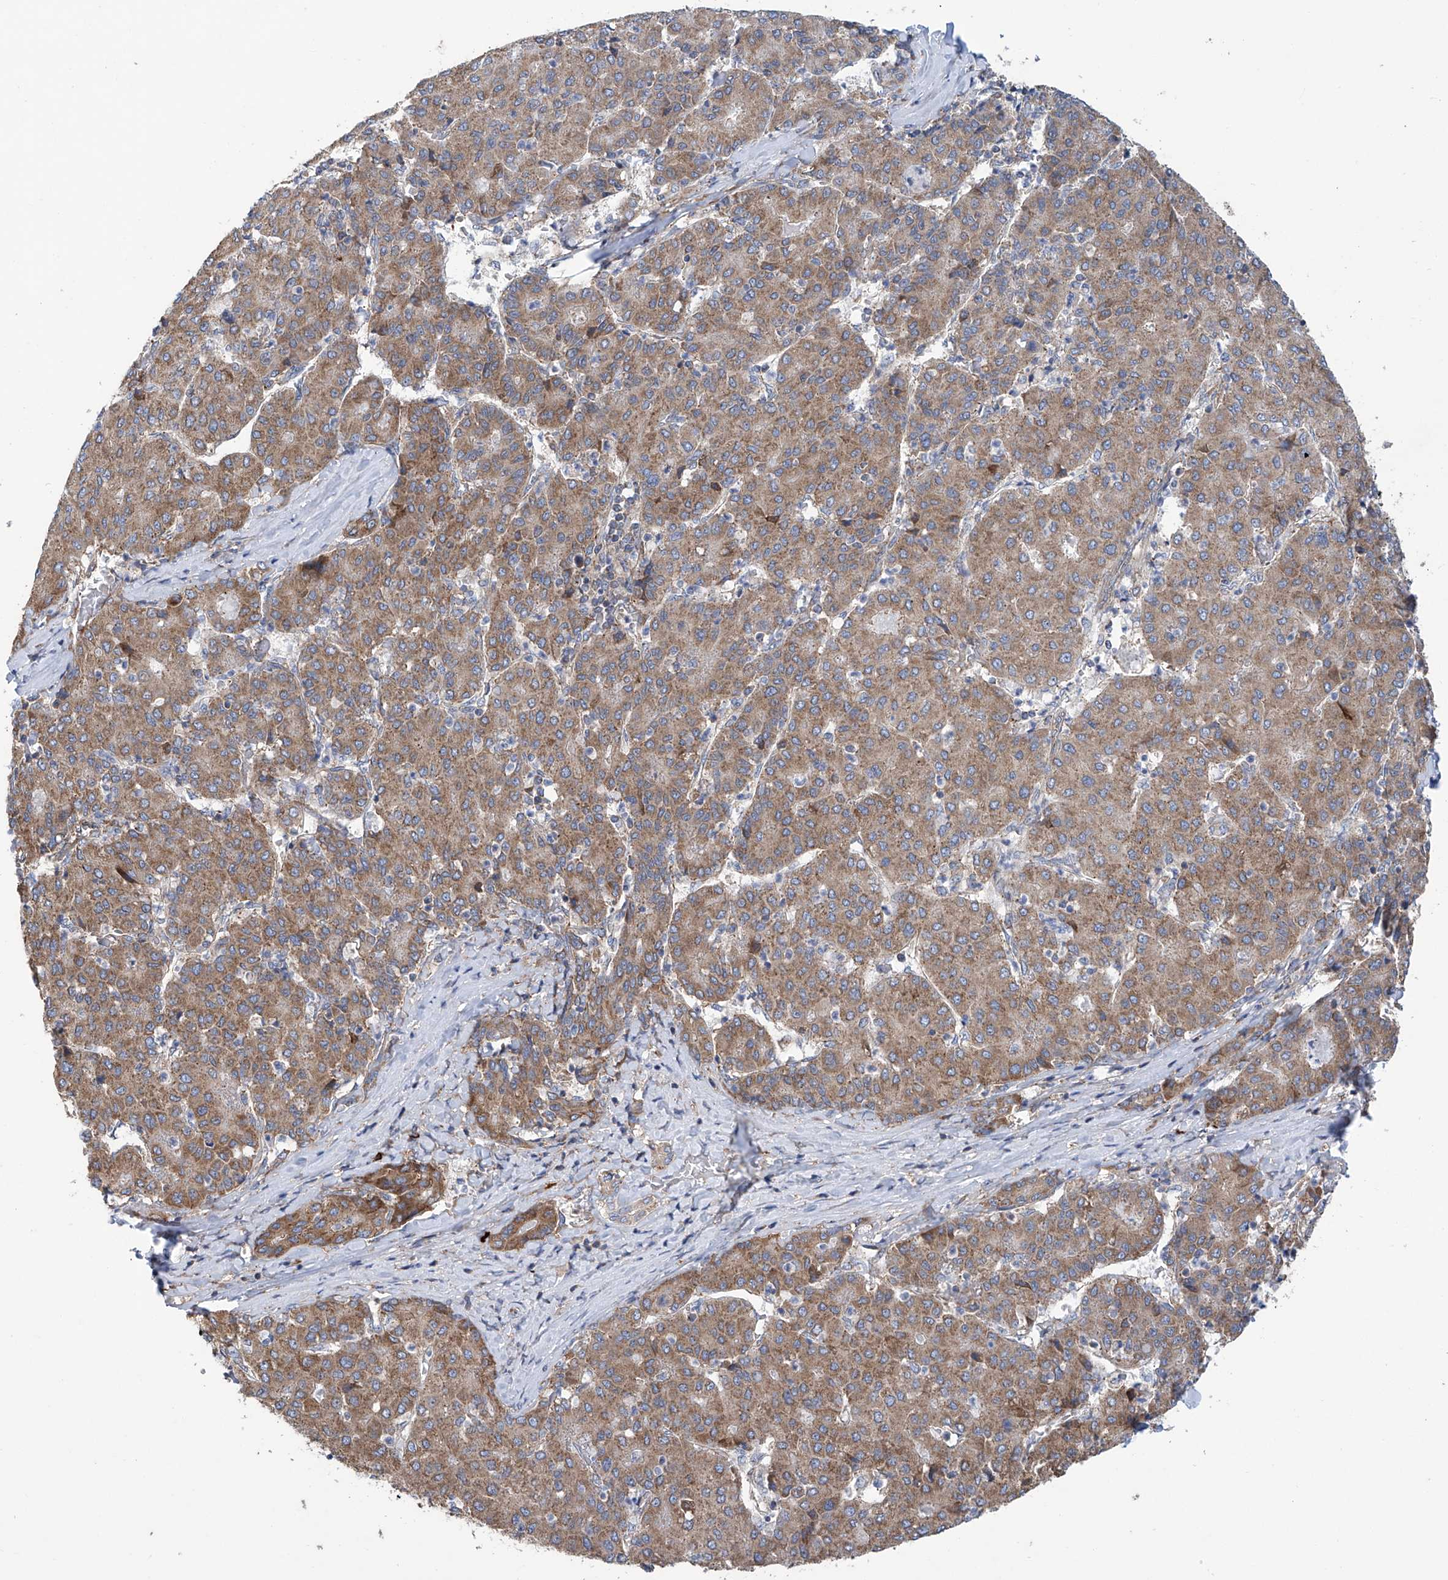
{"staining": {"intensity": "moderate", "quantity": ">75%", "location": "cytoplasmic/membranous"}, "tissue": "liver cancer", "cell_type": "Tumor cells", "image_type": "cancer", "snomed": [{"axis": "morphology", "description": "Carcinoma, Hepatocellular, NOS"}, {"axis": "topography", "description": "Liver"}], "caption": "Immunohistochemistry of human liver cancer exhibits medium levels of moderate cytoplasmic/membranous positivity in approximately >75% of tumor cells.", "gene": "SENP2", "patient": {"sex": "male", "age": 65}}